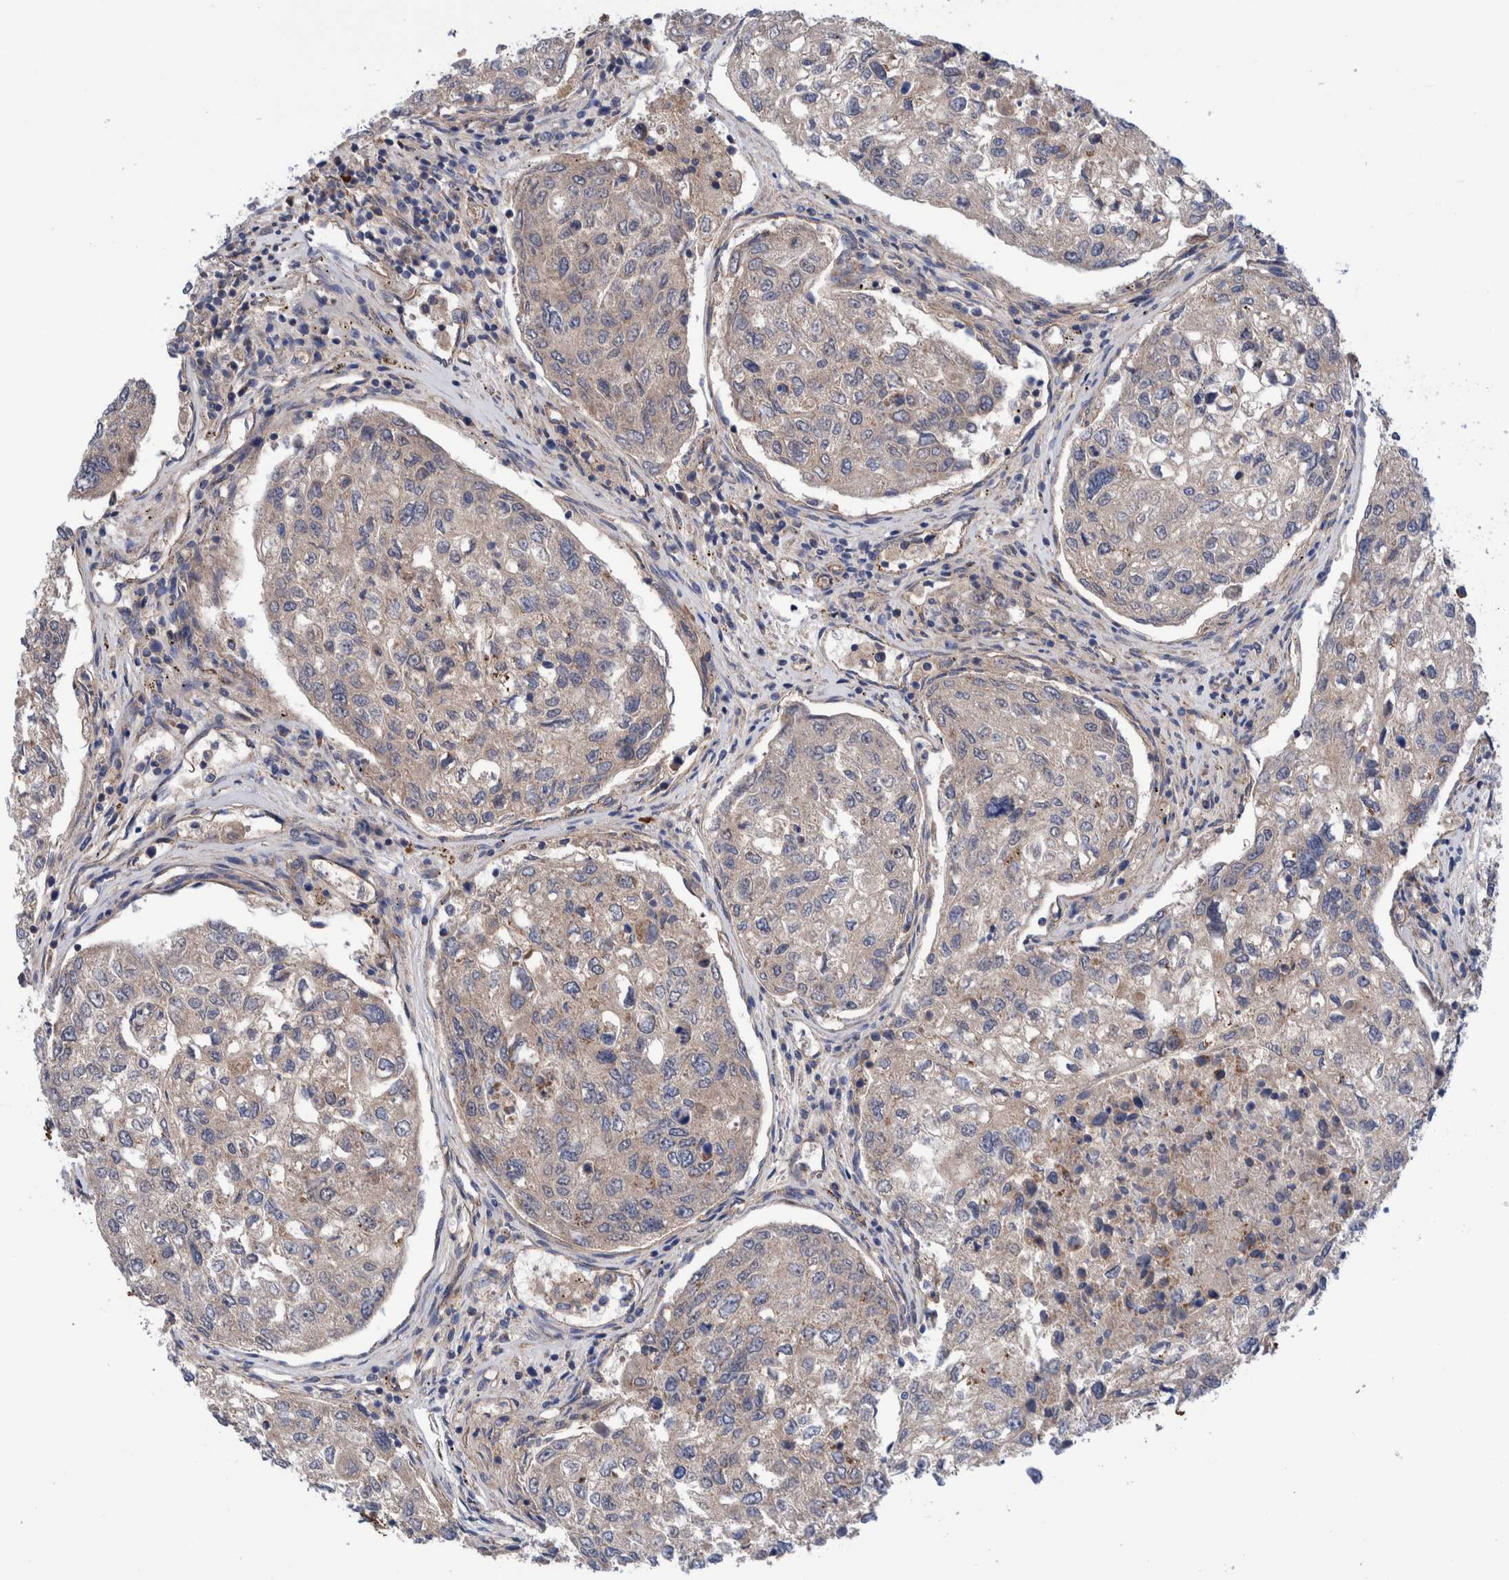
{"staining": {"intensity": "weak", "quantity": "25%-75%", "location": "cytoplasmic/membranous"}, "tissue": "urothelial cancer", "cell_type": "Tumor cells", "image_type": "cancer", "snomed": [{"axis": "morphology", "description": "Urothelial carcinoma, High grade"}, {"axis": "topography", "description": "Lymph node"}, {"axis": "topography", "description": "Urinary bladder"}], "caption": "IHC of urothelial carcinoma (high-grade) shows low levels of weak cytoplasmic/membranous positivity in approximately 25%-75% of tumor cells. The protein of interest is stained brown, and the nuclei are stained in blue (DAB (3,3'-diaminobenzidine) IHC with brightfield microscopy, high magnification).", "gene": "SLC25A10", "patient": {"sex": "male", "age": 51}}